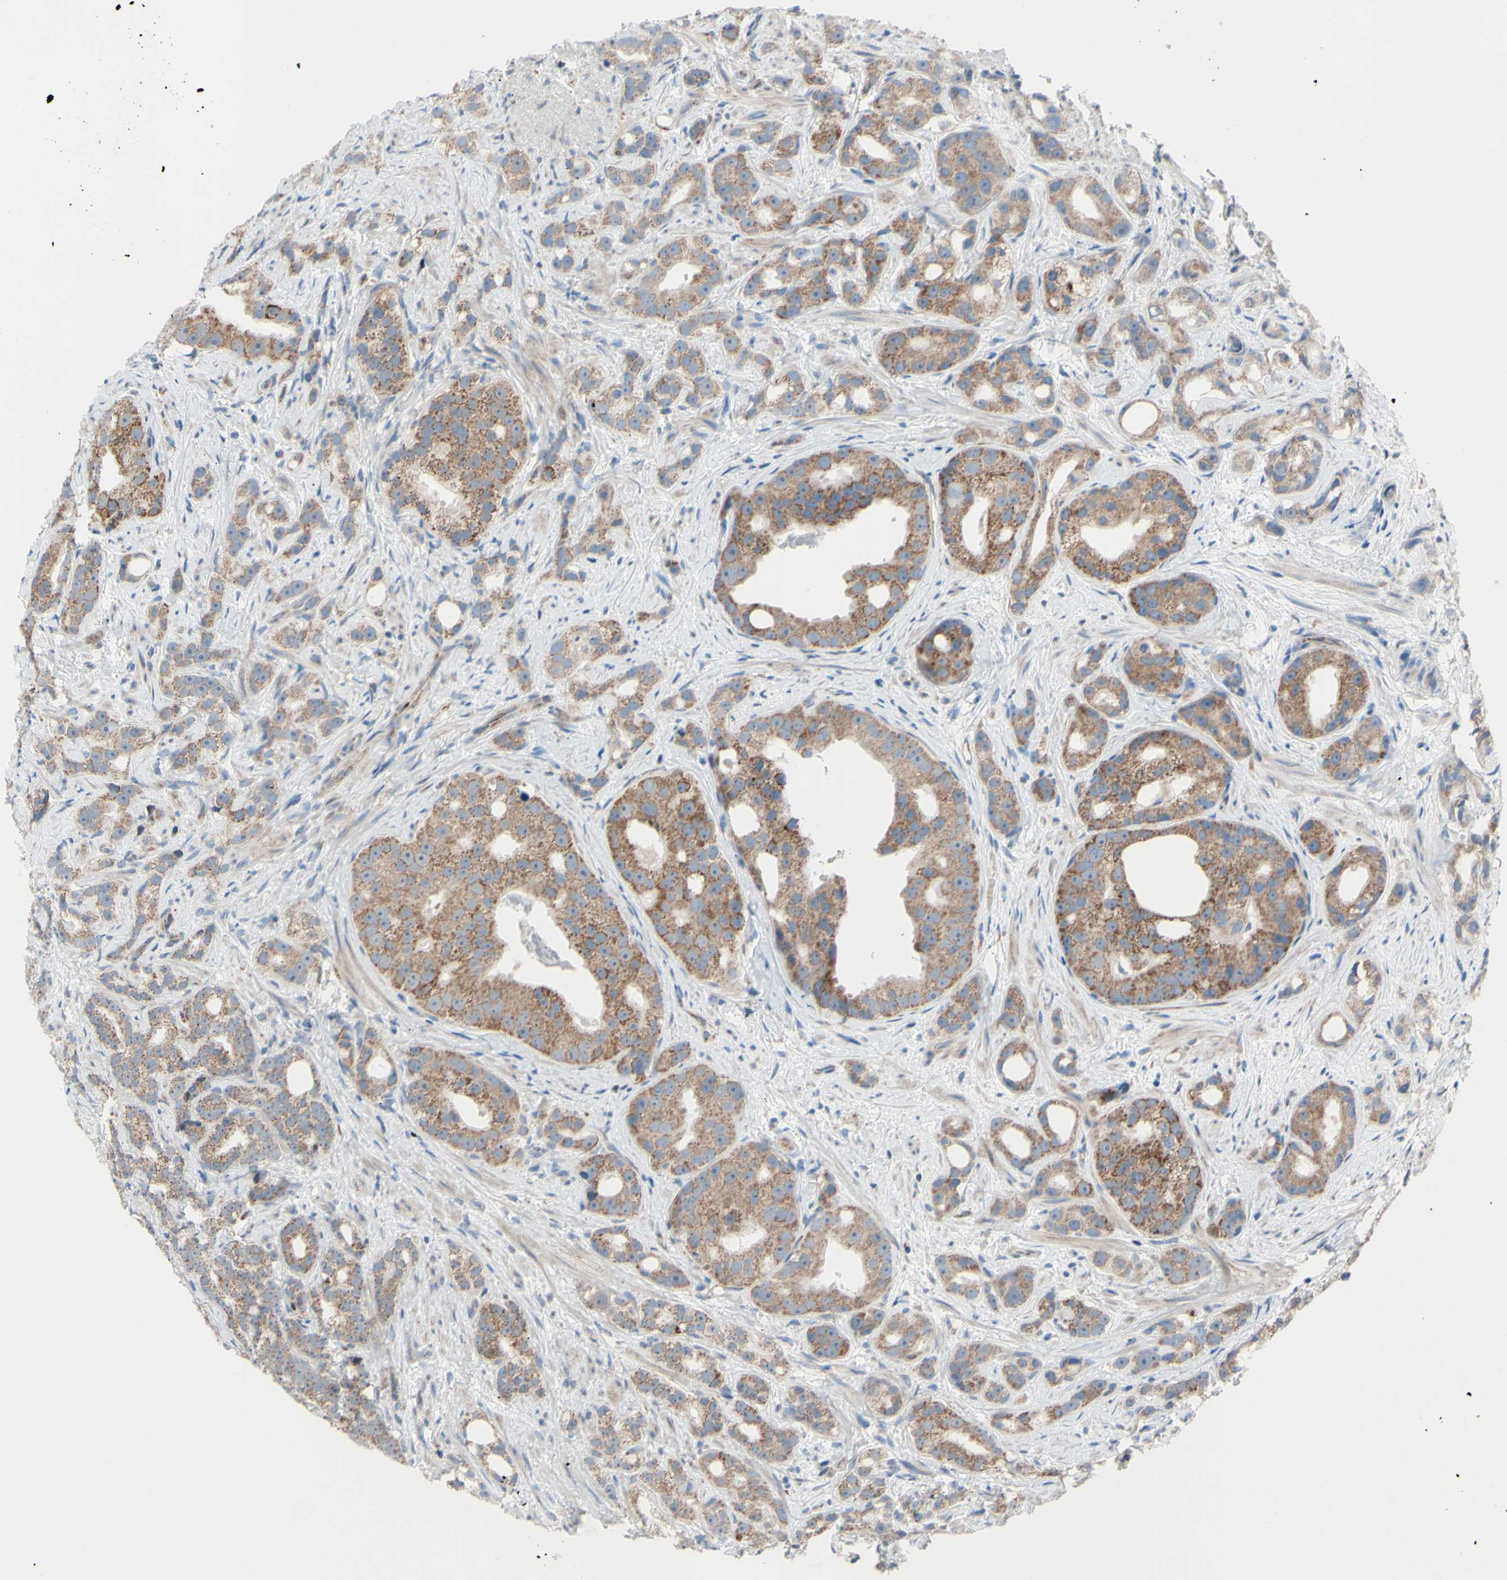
{"staining": {"intensity": "moderate", "quantity": "25%-75%", "location": "cytoplasmic/membranous"}, "tissue": "prostate cancer", "cell_type": "Tumor cells", "image_type": "cancer", "snomed": [{"axis": "morphology", "description": "Adenocarcinoma, Low grade"}, {"axis": "topography", "description": "Prostate"}], "caption": "A medium amount of moderate cytoplasmic/membranous expression is identified in about 25%-75% of tumor cells in adenocarcinoma (low-grade) (prostate) tissue.", "gene": "GLT8D1", "patient": {"sex": "male", "age": 89}}